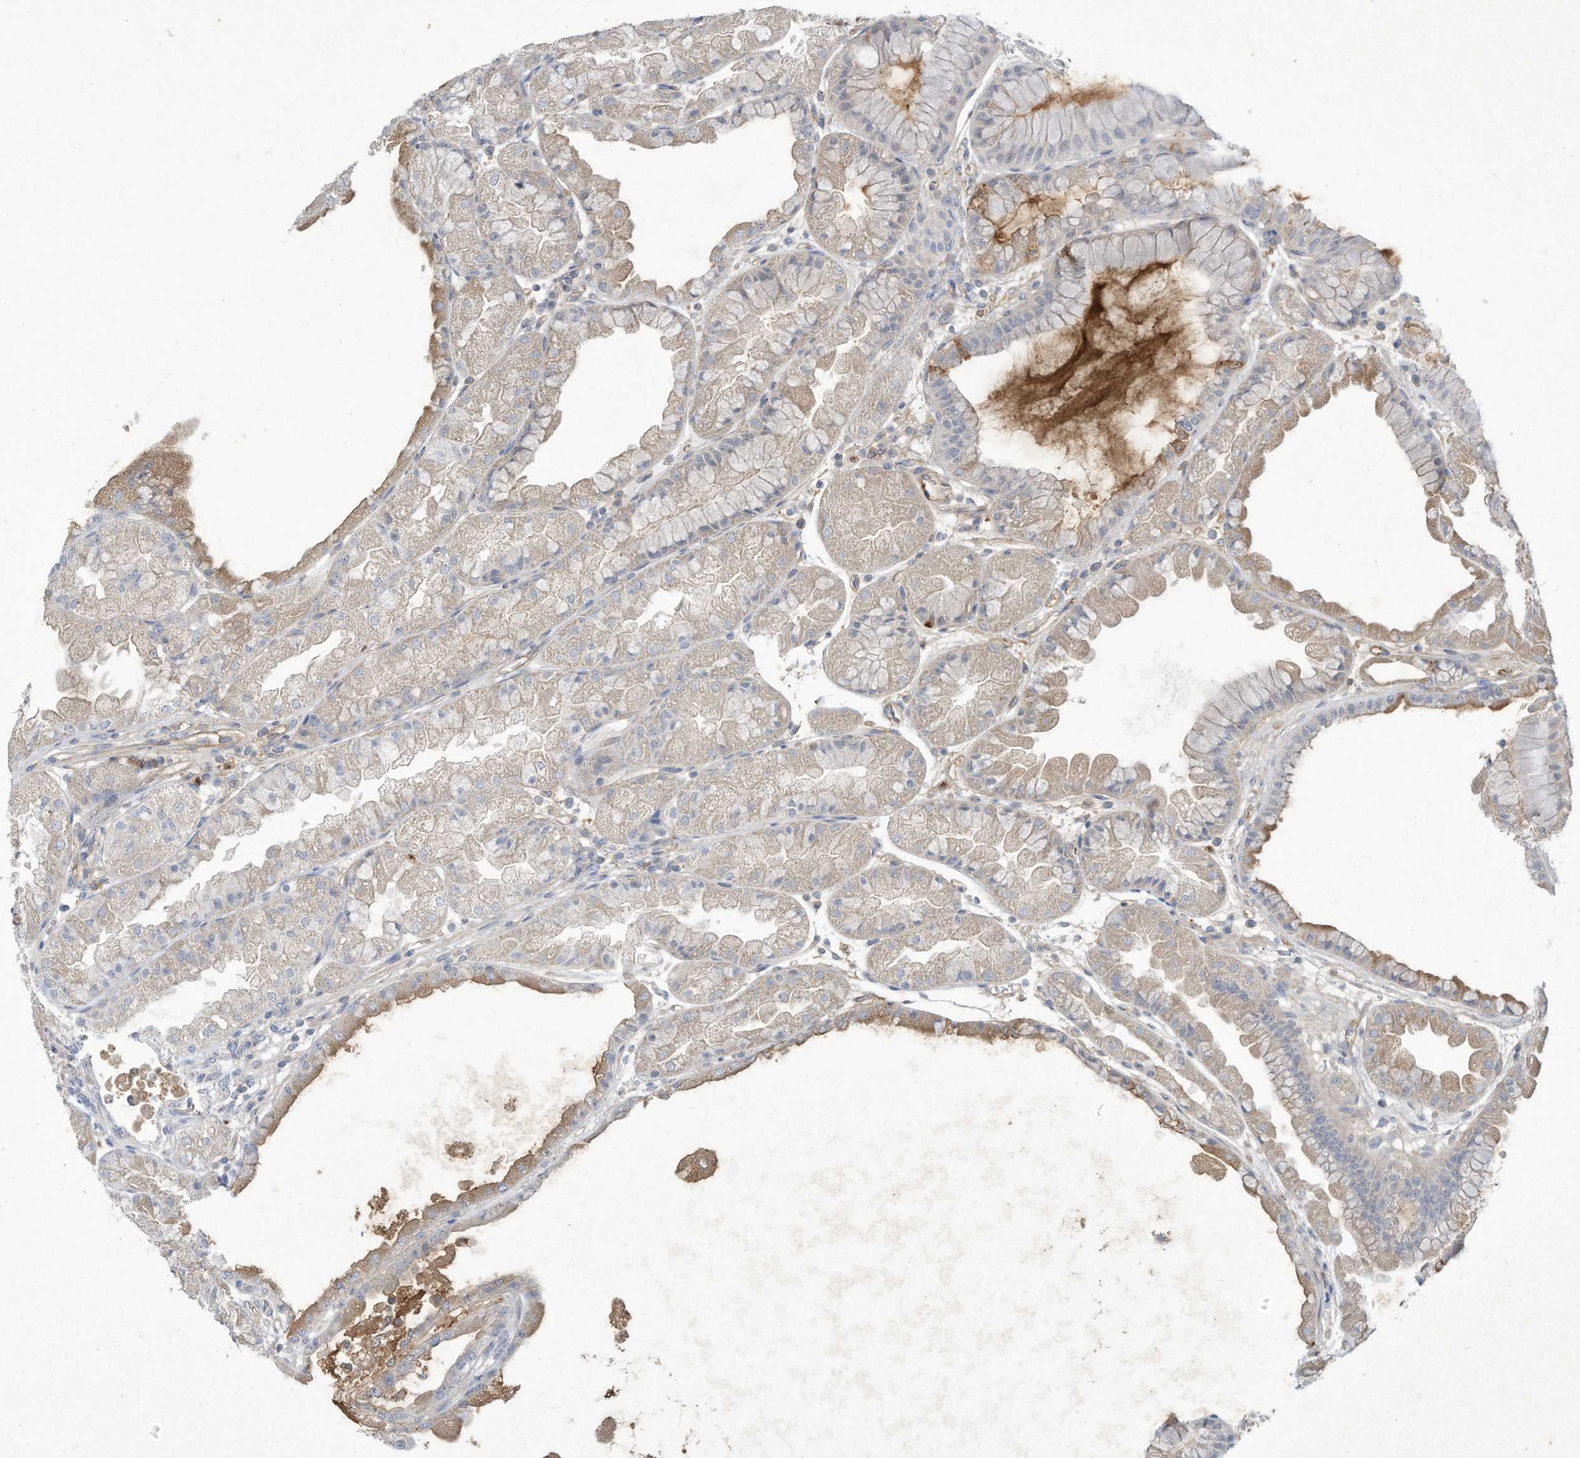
{"staining": {"intensity": "weak", "quantity": "<25%", "location": "cytoplasmic/membranous"}, "tissue": "stomach", "cell_type": "Glandular cells", "image_type": "normal", "snomed": [{"axis": "morphology", "description": "Normal tissue, NOS"}, {"axis": "topography", "description": "Stomach, upper"}], "caption": "Immunohistochemical staining of unremarkable human stomach reveals no significant staining in glandular cells.", "gene": "HAS3", "patient": {"sex": "male", "age": 47}}